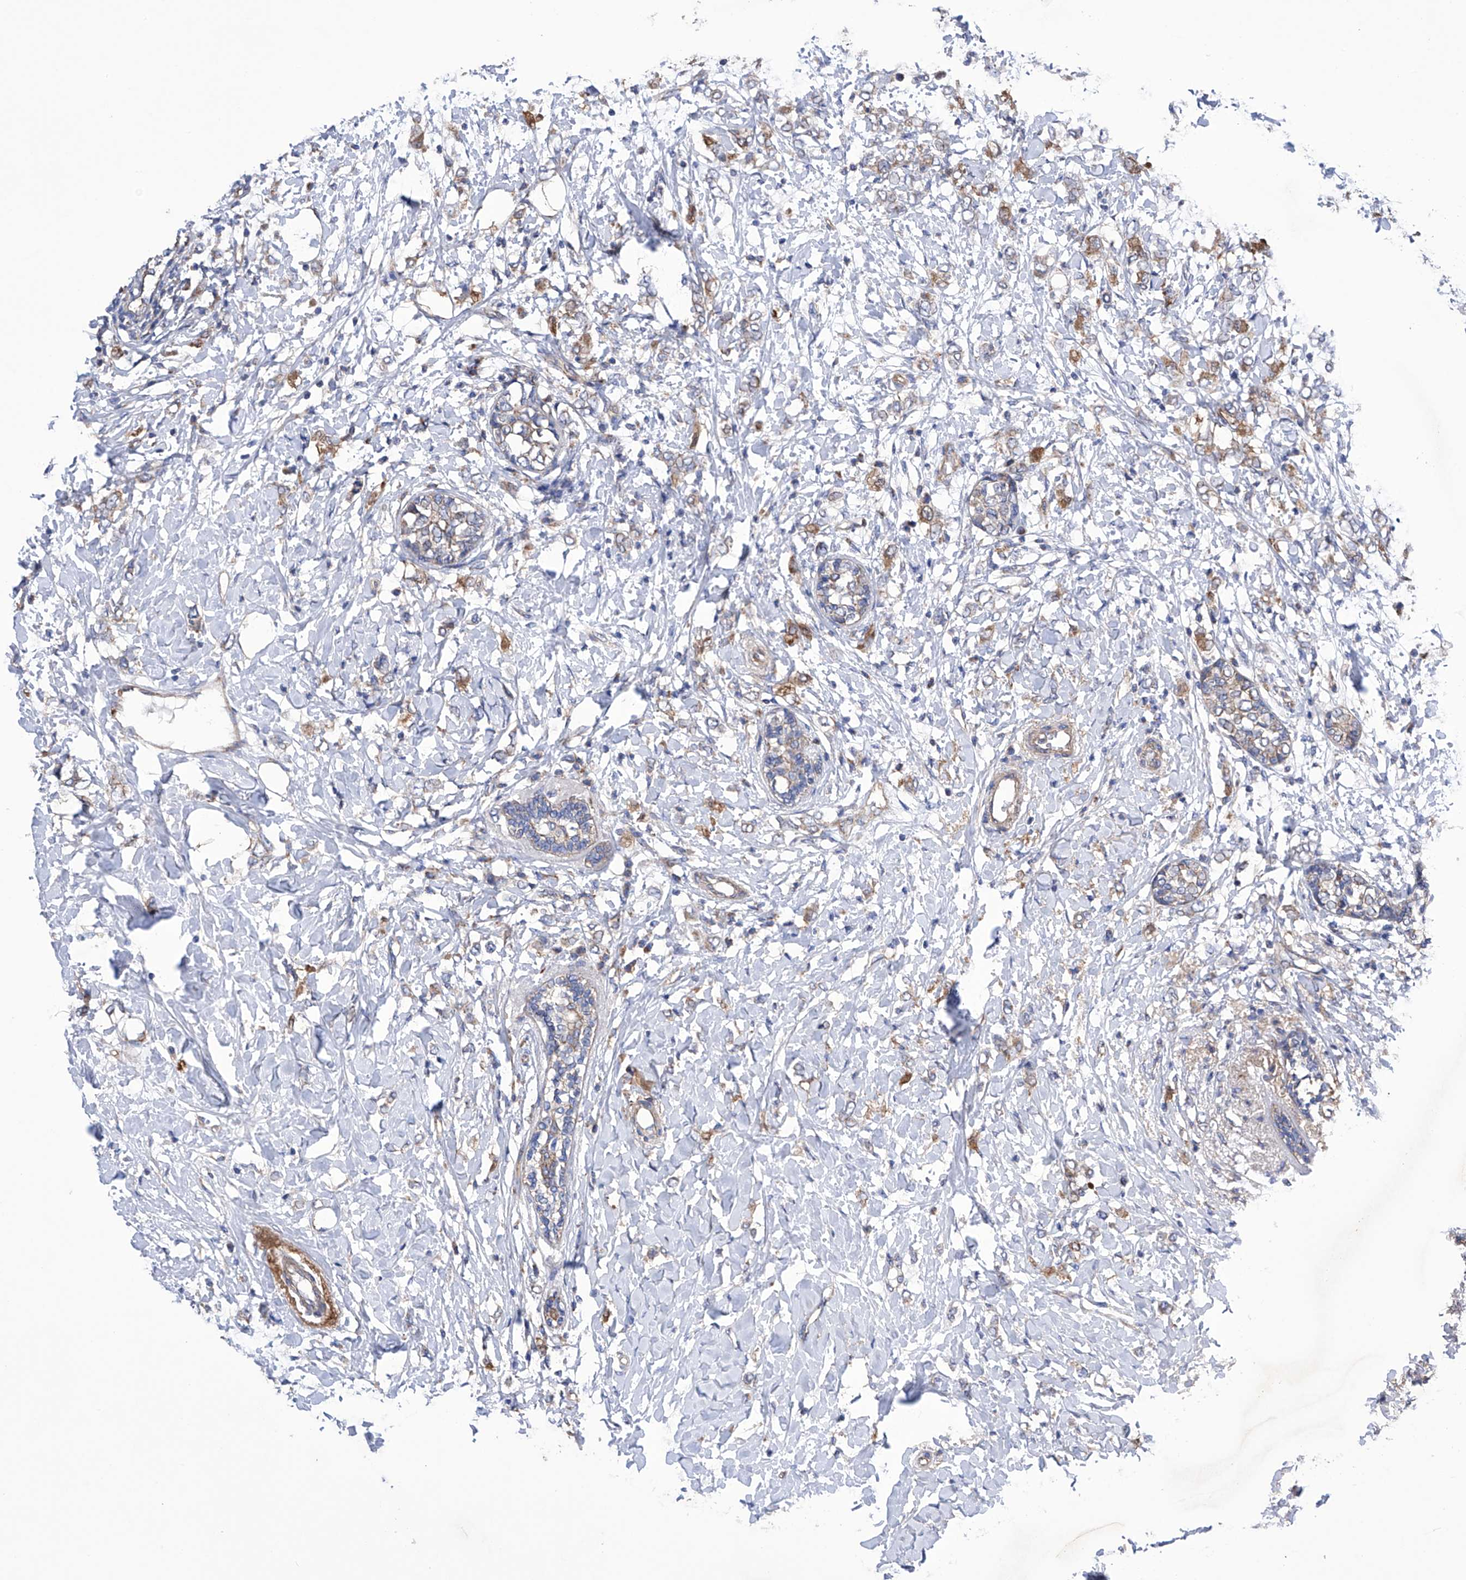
{"staining": {"intensity": "moderate", "quantity": ">75%", "location": "cytoplasmic/membranous"}, "tissue": "breast cancer", "cell_type": "Tumor cells", "image_type": "cancer", "snomed": [{"axis": "morphology", "description": "Normal tissue, NOS"}, {"axis": "morphology", "description": "Lobular carcinoma"}, {"axis": "topography", "description": "Breast"}], "caption": "Immunohistochemical staining of human breast cancer (lobular carcinoma) demonstrates medium levels of moderate cytoplasmic/membranous protein expression in about >75% of tumor cells. (DAB IHC, brown staining for protein, blue staining for nuclei).", "gene": "EFCAB2", "patient": {"sex": "female", "age": 47}}